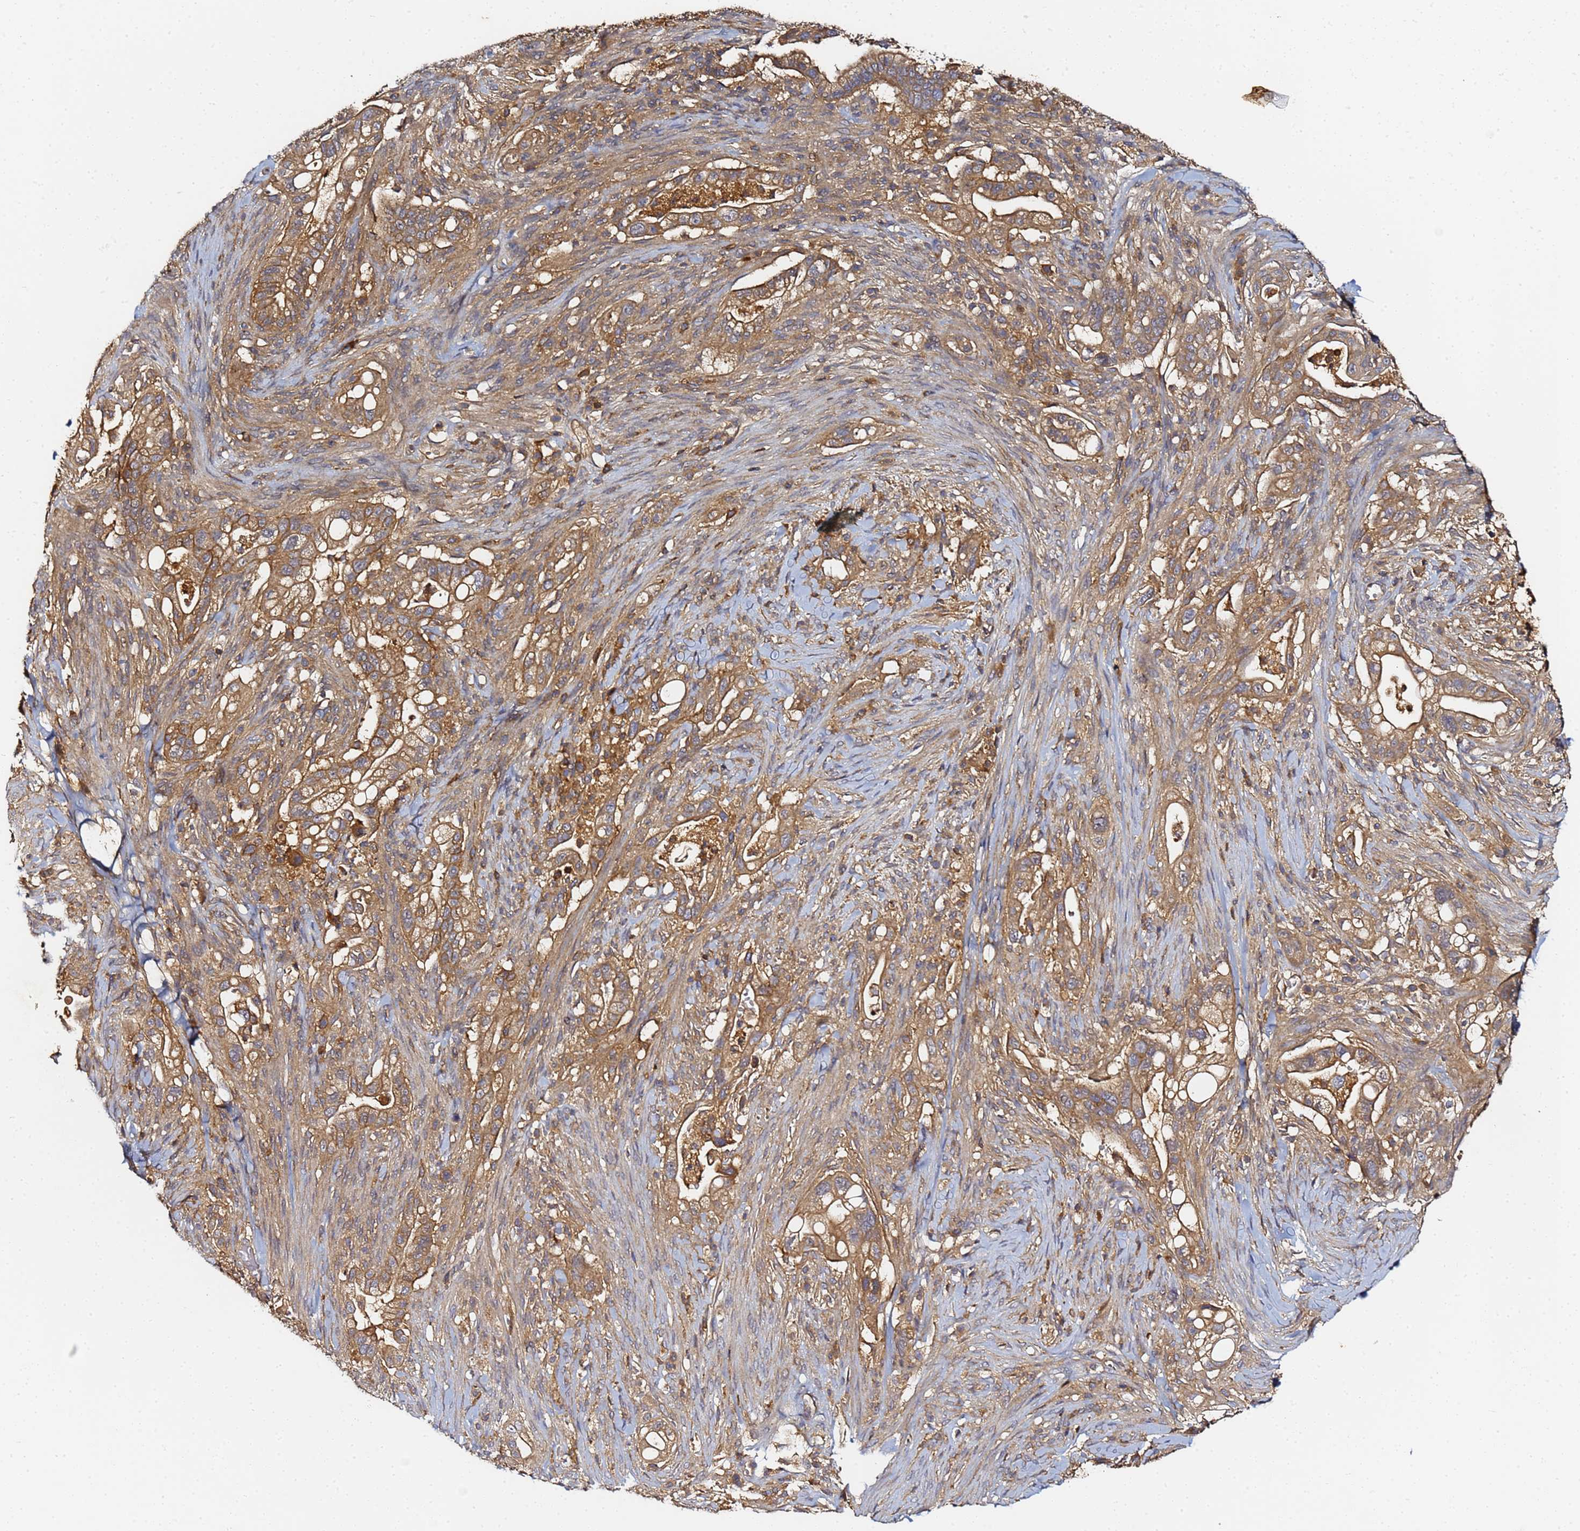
{"staining": {"intensity": "strong", "quantity": "<25%", "location": "cytoplasmic/membranous"}, "tissue": "pancreatic cancer", "cell_type": "Tumor cells", "image_type": "cancer", "snomed": [{"axis": "morphology", "description": "Adenocarcinoma, NOS"}, {"axis": "topography", "description": "Pancreas"}], "caption": "Adenocarcinoma (pancreatic) stained for a protein shows strong cytoplasmic/membranous positivity in tumor cells.", "gene": "LRRC69", "patient": {"sex": "male", "age": 44}}